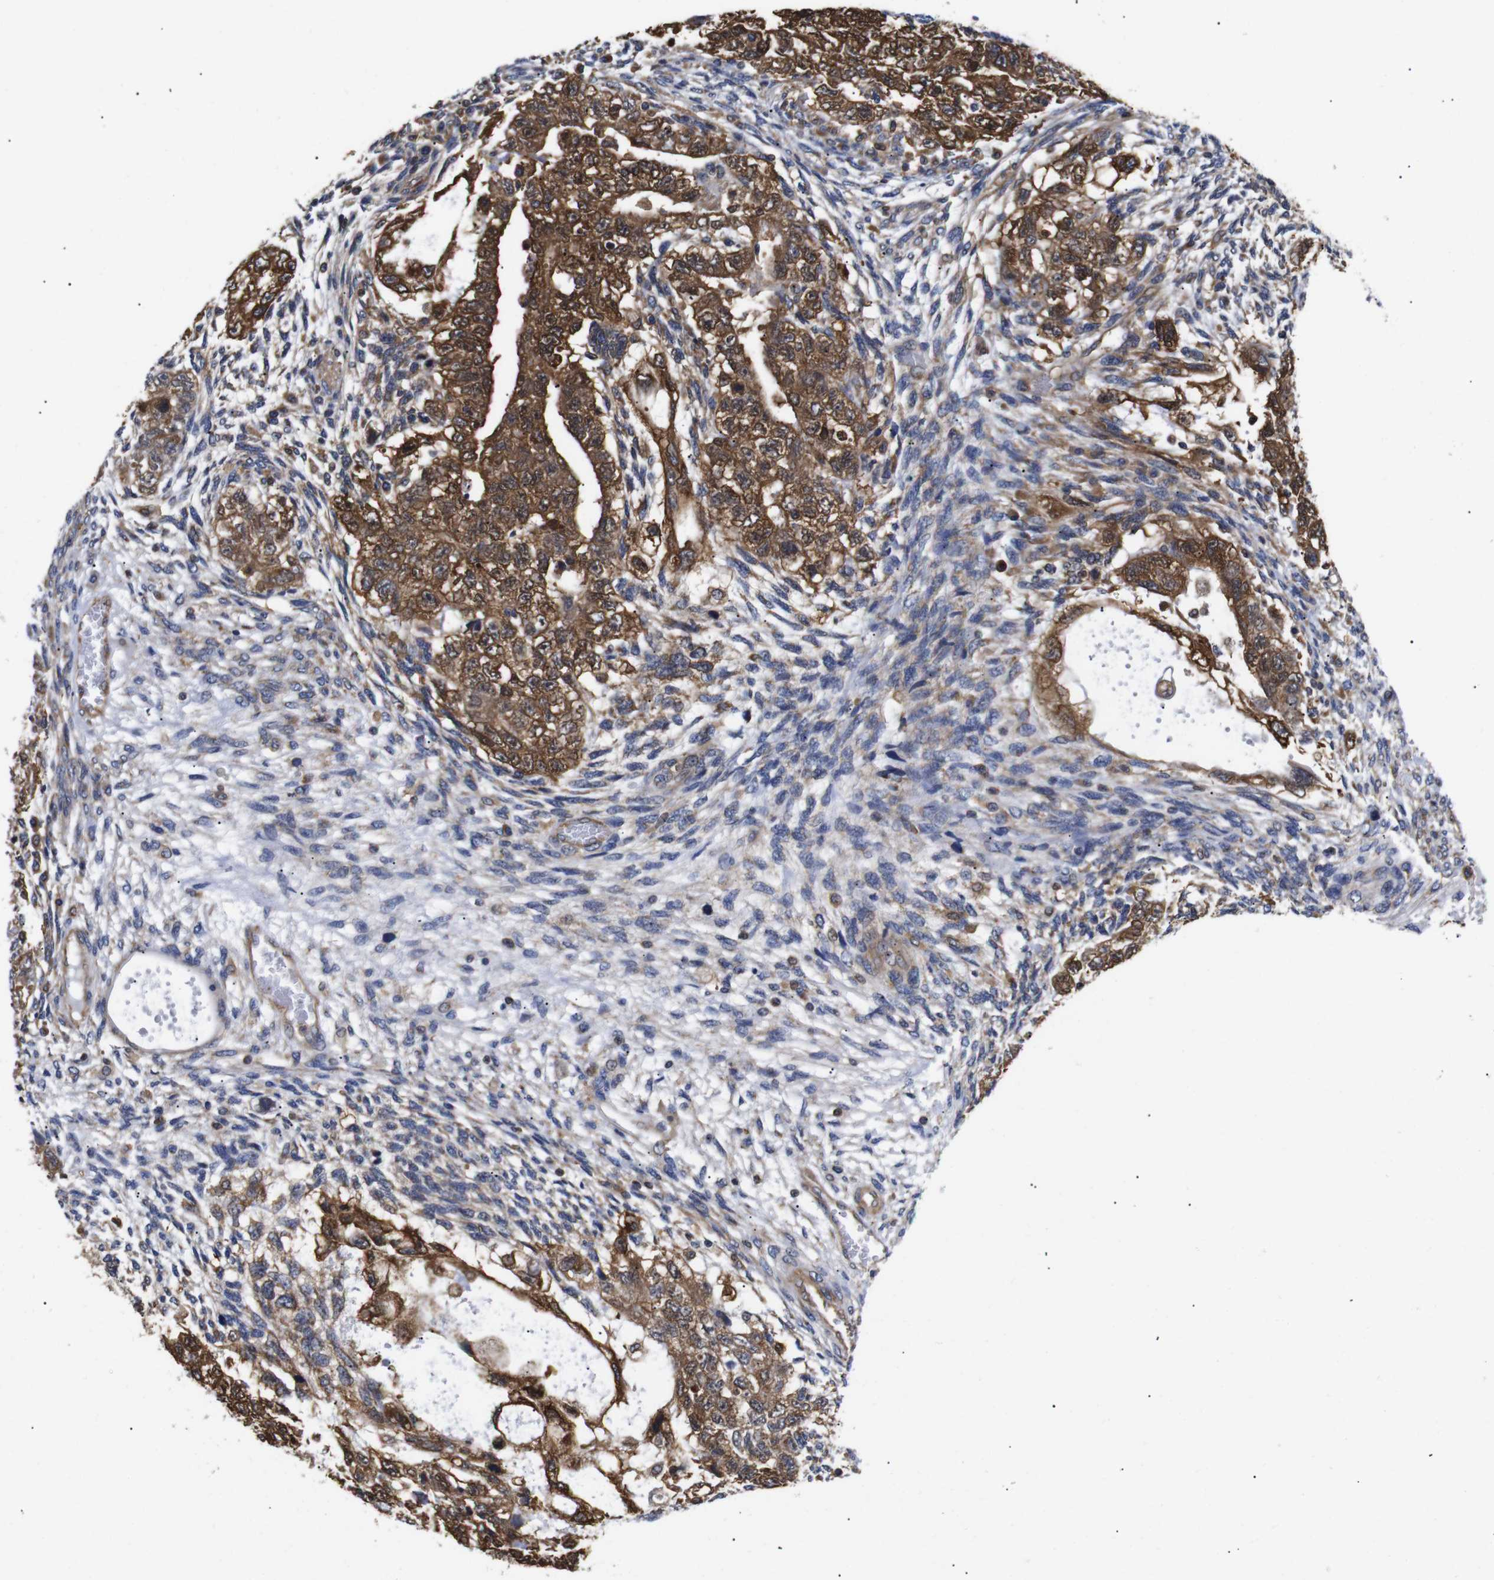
{"staining": {"intensity": "strong", "quantity": ">75%", "location": "cytoplasmic/membranous"}, "tissue": "testis cancer", "cell_type": "Tumor cells", "image_type": "cancer", "snomed": [{"axis": "morphology", "description": "Normal tissue, NOS"}, {"axis": "morphology", "description": "Carcinoma, Embryonal, NOS"}, {"axis": "topography", "description": "Testis"}], "caption": "A histopathology image of human testis cancer stained for a protein shows strong cytoplasmic/membranous brown staining in tumor cells. The staining is performed using DAB brown chromogen to label protein expression. The nuclei are counter-stained blue using hematoxylin.", "gene": "LRRCC1", "patient": {"sex": "male", "age": 36}}